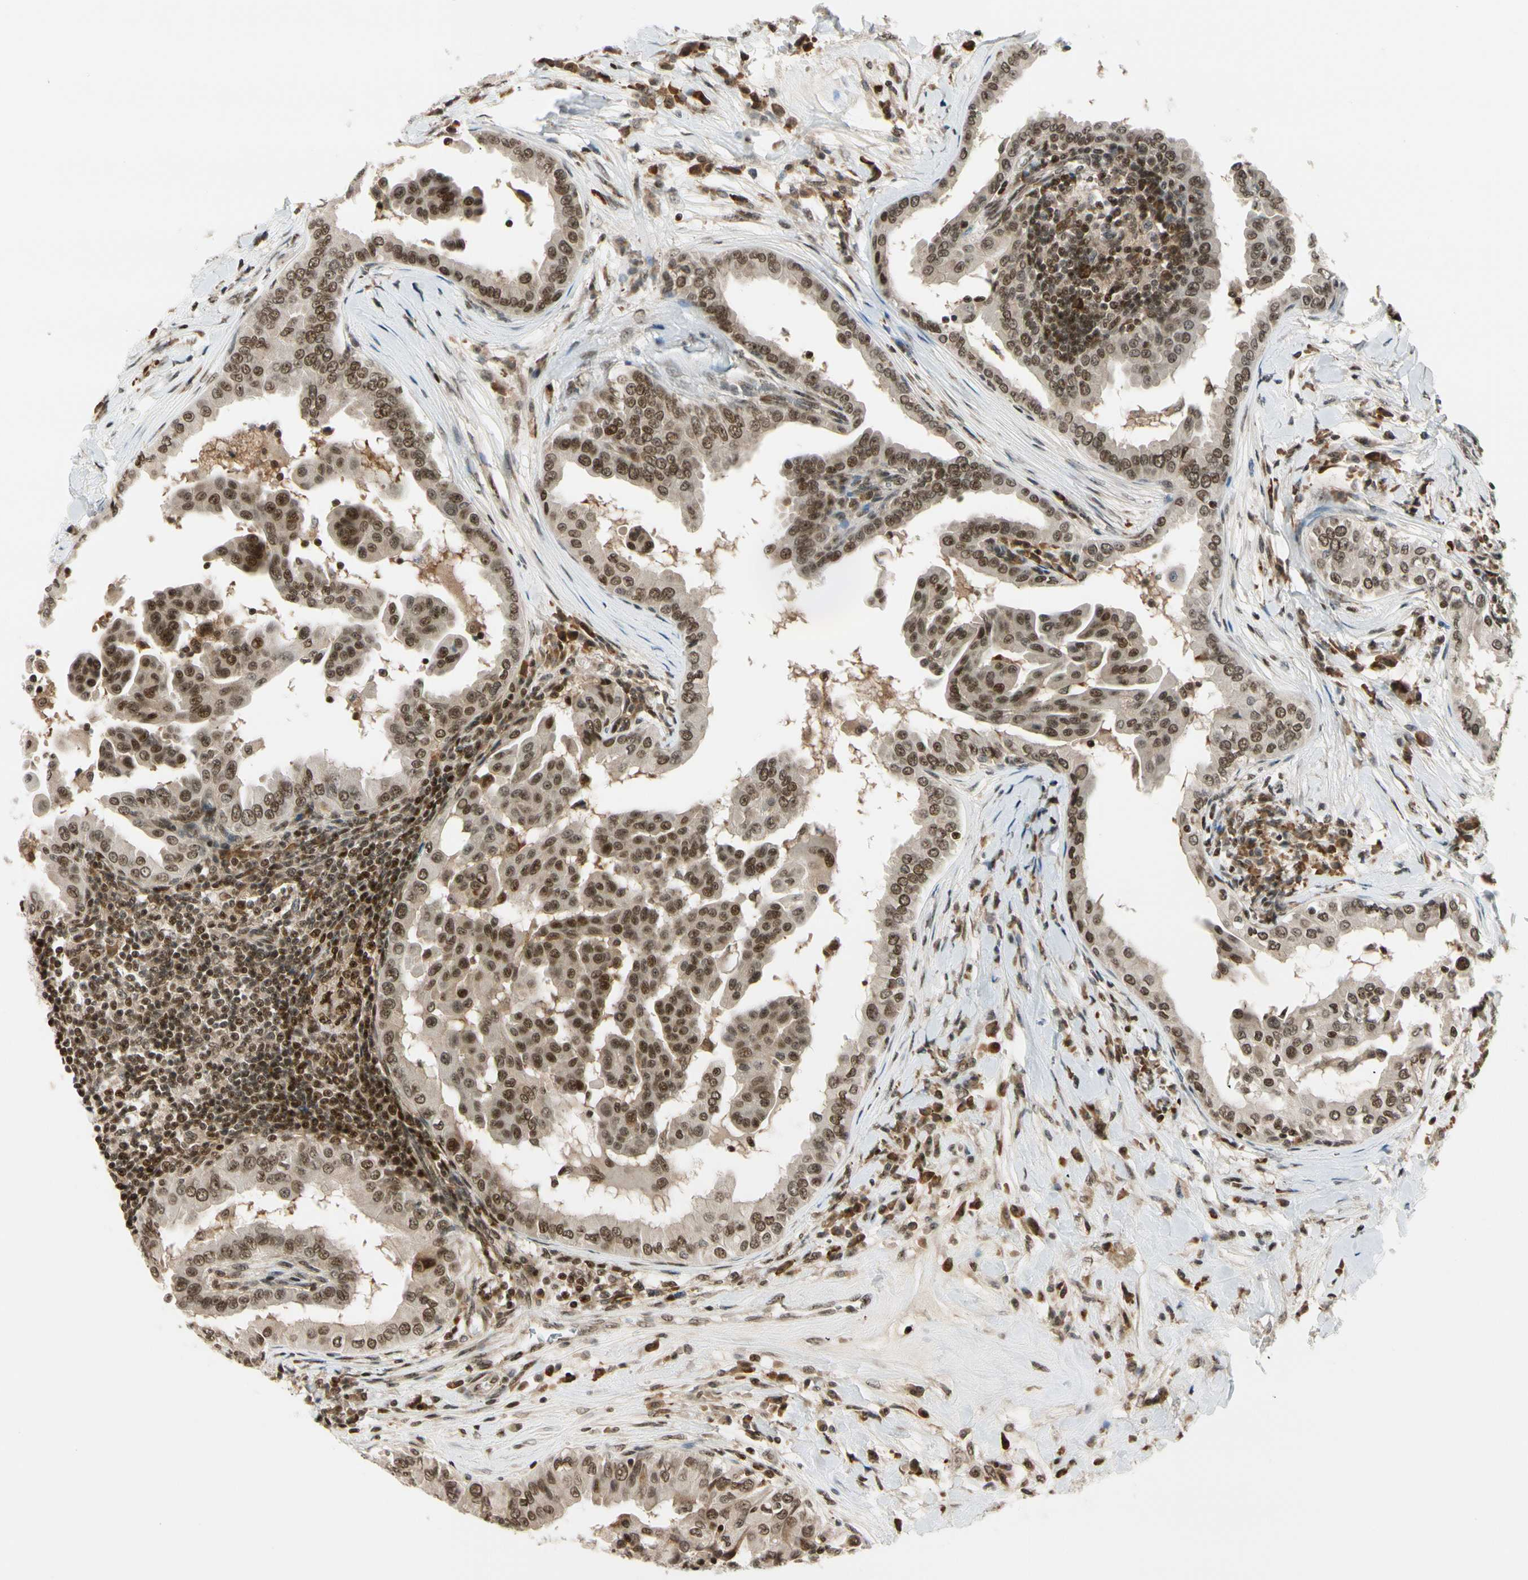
{"staining": {"intensity": "moderate", "quantity": ">75%", "location": "cytoplasmic/membranous,nuclear"}, "tissue": "thyroid cancer", "cell_type": "Tumor cells", "image_type": "cancer", "snomed": [{"axis": "morphology", "description": "Papillary adenocarcinoma, NOS"}, {"axis": "topography", "description": "Thyroid gland"}], "caption": "A brown stain labels moderate cytoplasmic/membranous and nuclear positivity of a protein in human papillary adenocarcinoma (thyroid) tumor cells.", "gene": "DAXX", "patient": {"sex": "male", "age": 33}}